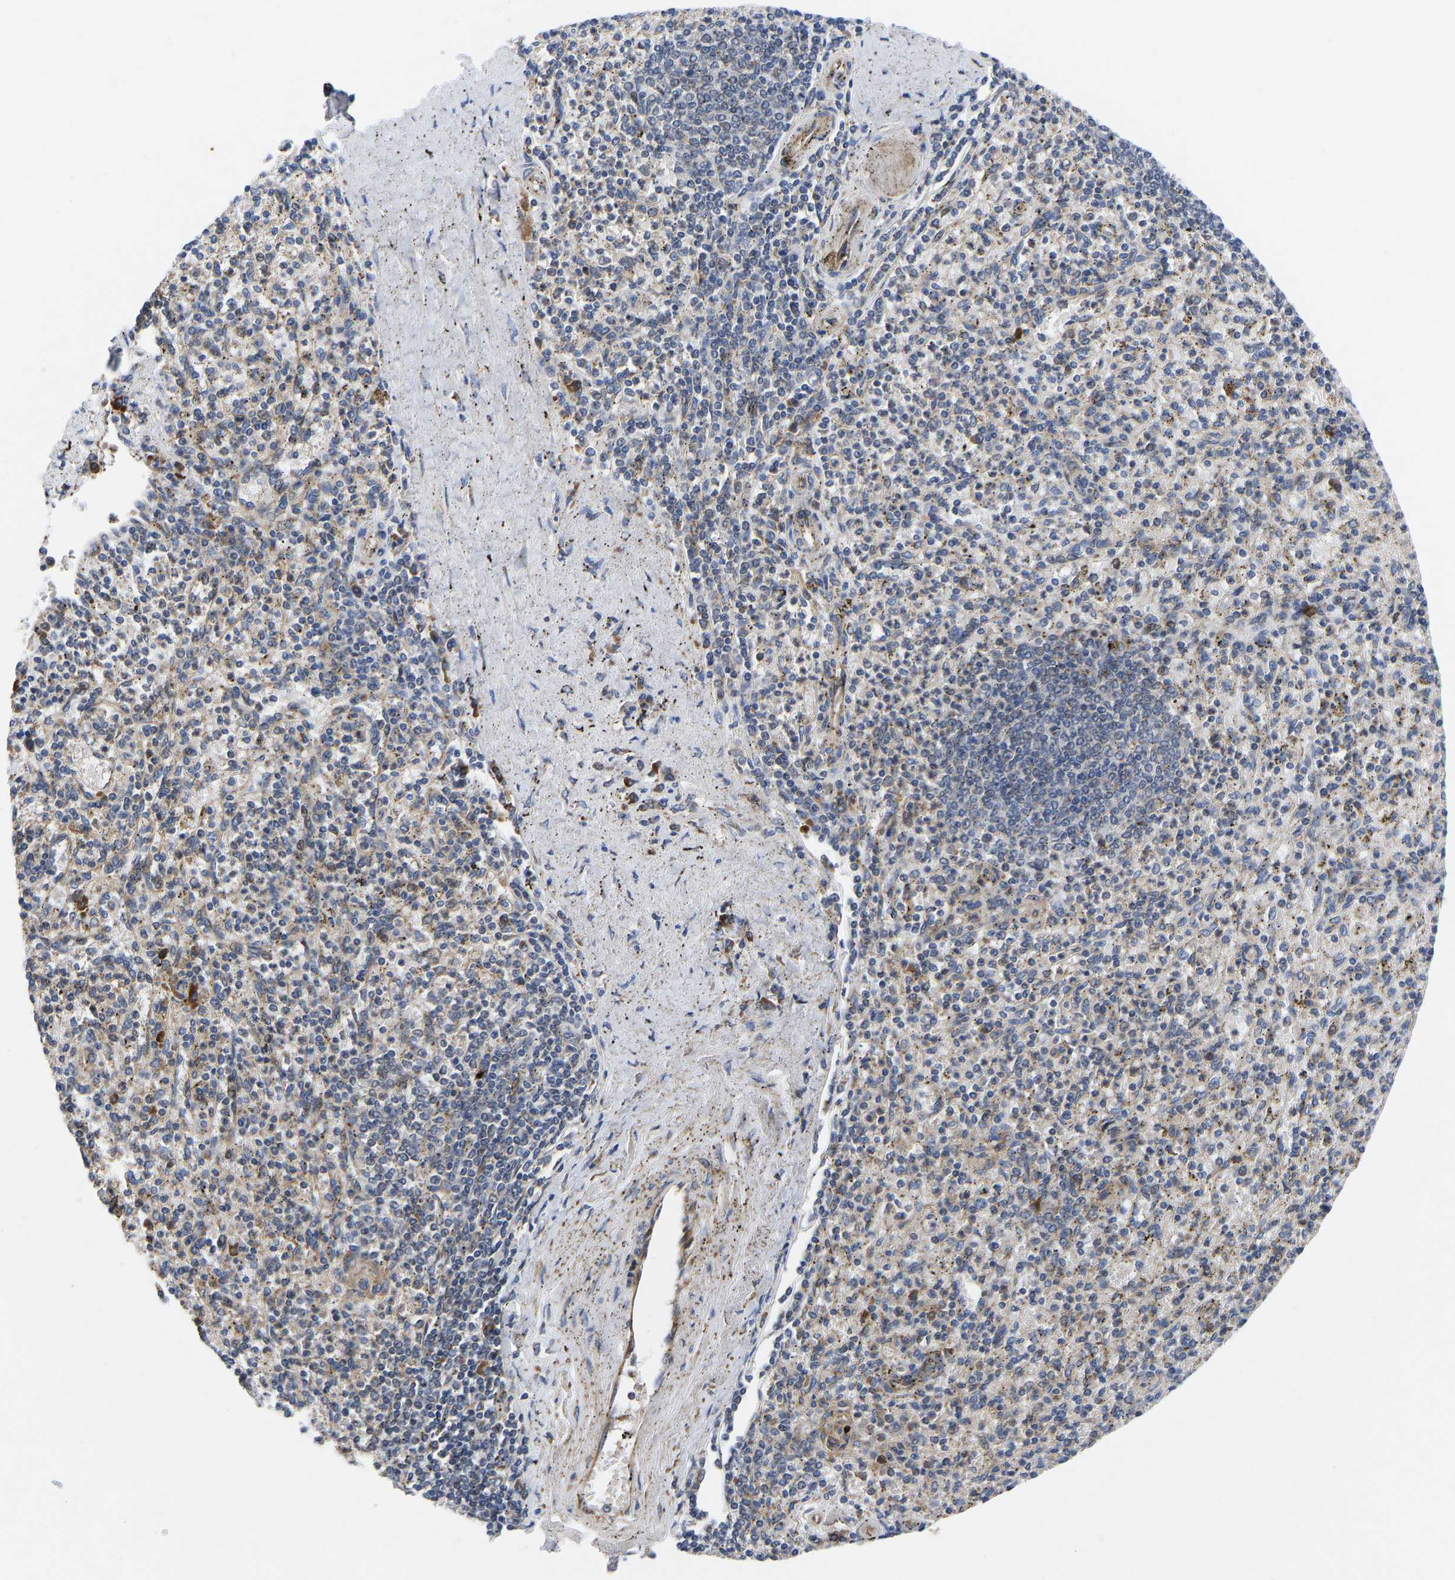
{"staining": {"intensity": "weak", "quantity": "25%-75%", "location": "cytoplasmic/membranous"}, "tissue": "spleen", "cell_type": "Cells in red pulp", "image_type": "normal", "snomed": [{"axis": "morphology", "description": "Normal tissue, NOS"}, {"axis": "topography", "description": "Spleen"}], "caption": "Cells in red pulp show low levels of weak cytoplasmic/membranous positivity in about 25%-75% of cells in unremarkable spleen. The protein of interest is stained brown, and the nuclei are stained in blue (DAB IHC with brightfield microscopy, high magnification).", "gene": "TMEM38B", "patient": {"sex": "male", "age": 72}}